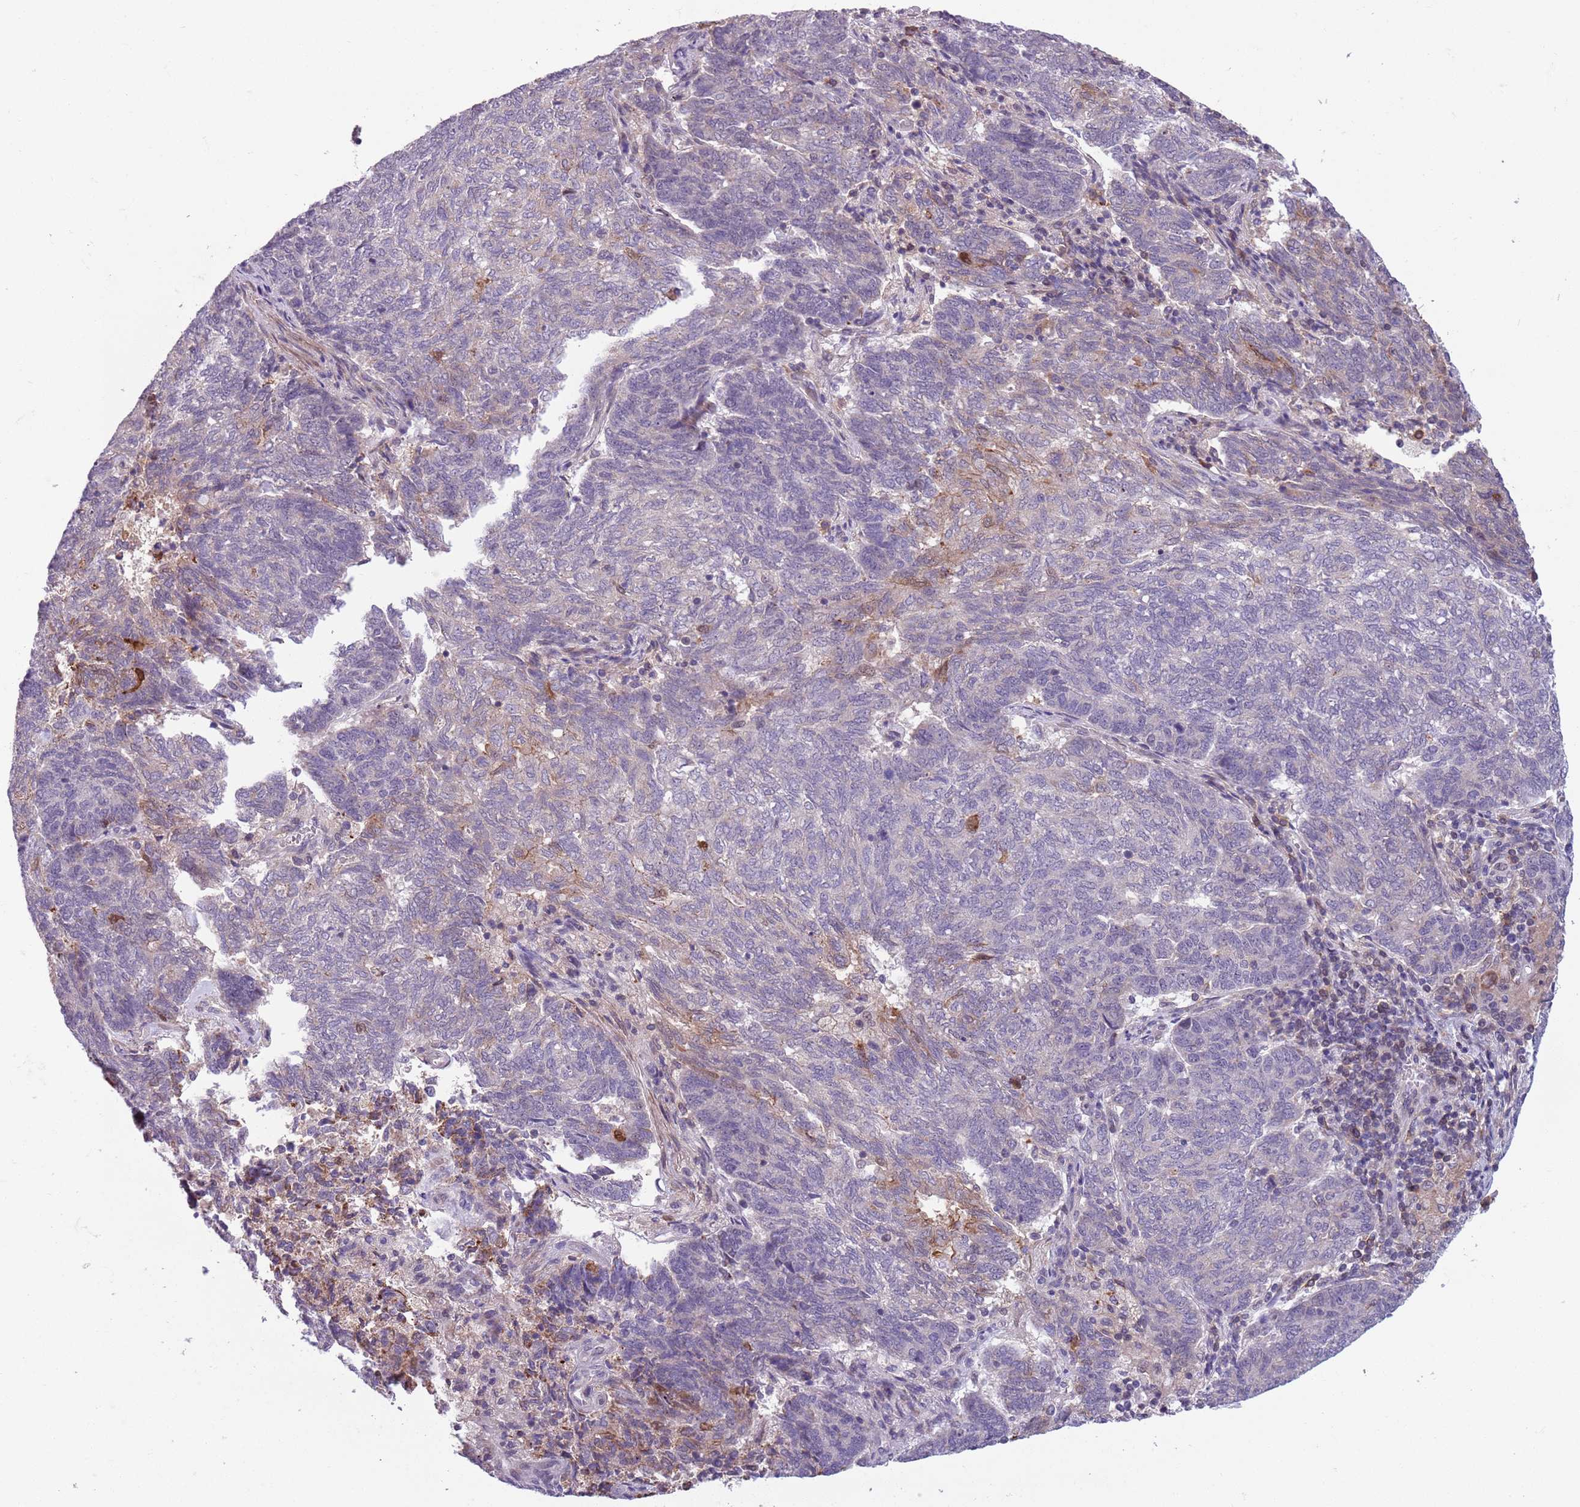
{"staining": {"intensity": "moderate", "quantity": "<25%", "location": "cytoplasmic/membranous,nuclear"}, "tissue": "endometrial cancer", "cell_type": "Tumor cells", "image_type": "cancer", "snomed": [{"axis": "morphology", "description": "Adenocarcinoma, NOS"}, {"axis": "topography", "description": "Endometrium"}], "caption": "Tumor cells reveal low levels of moderate cytoplasmic/membranous and nuclear positivity in about <25% of cells in human endometrial adenocarcinoma.", "gene": "JAML", "patient": {"sex": "female", "age": 80}}